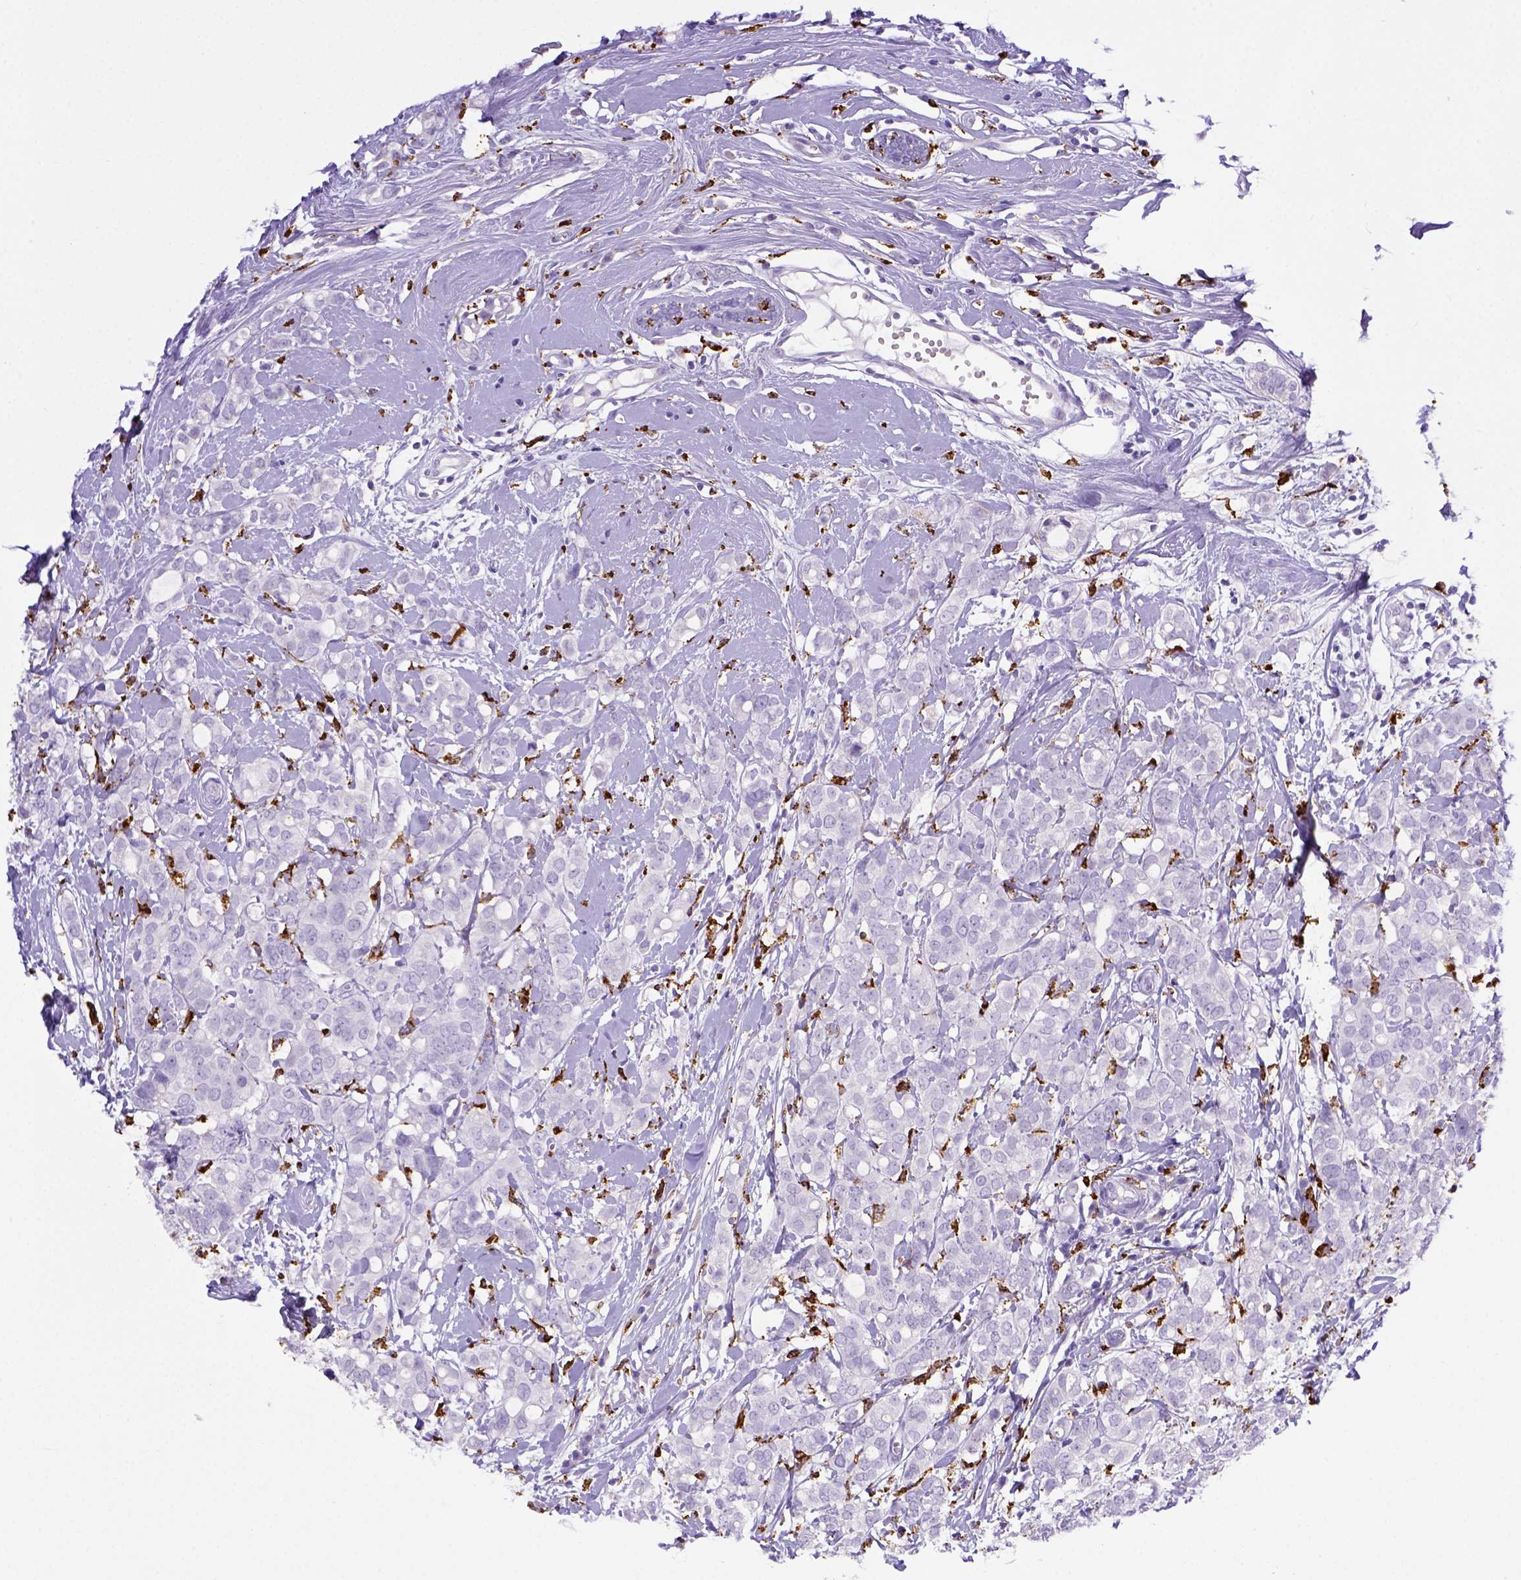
{"staining": {"intensity": "negative", "quantity": "none", "location": "none"}, "tissue": "breast cancer", "cell_type": "Tumor cells", "image_type": "cancer", "snomed": [{"axis": "morphology", "description": "Duct carcinoma"}, {"axis": "topography", "description": "Breast"}], "caption": "There is no significant positivity in tumor cells of invasive ductal carcinoma (breast).", "gene": "CD68", "patient": {"sex": "female", "age": 40}}